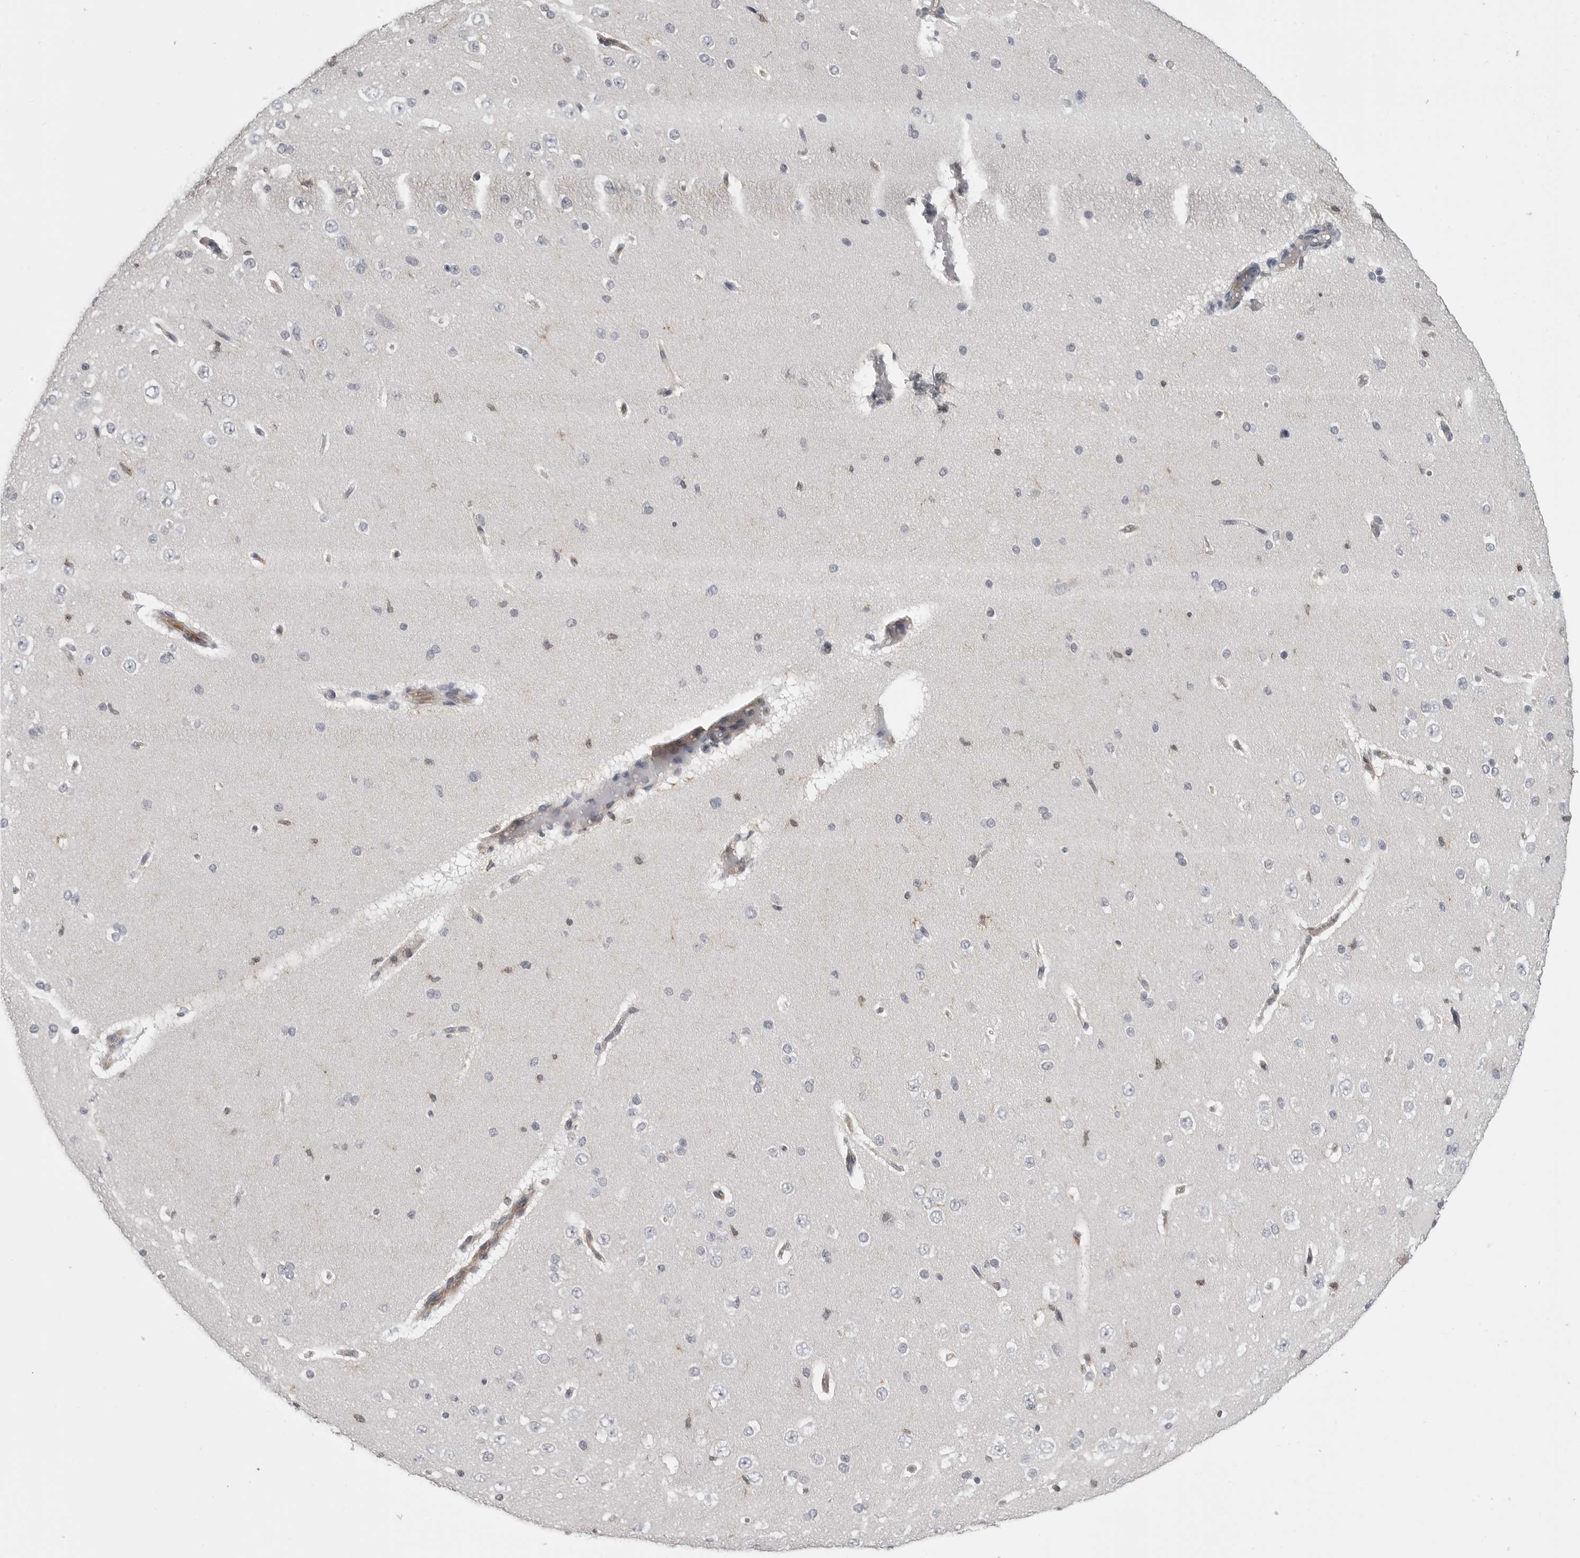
{"staining": {"intensity": "moderate", "quantity": ">75%", "location": "cytoplasmic/membranous"}, "tissue": "cerebral cortex", "cell_type": "Endothelial cells", "image_type": "normal", "snomed": [{"axis": "morphology", "description": "Normal tissue, NOS"}, {"axis": "morphology", "description": "Developmental malformation"}, {"axis": "topography", "description": "Cerebral cortex"}], "caption": "DAB (3,3'-diaminobenzidine) immunohistochemical staining of benign human cerebral cortex reveals moderate cytoplasmic/membranous protein positivity in approximately >75% of endothelial cells.", "gene": "IFNGR1", "patient": {"sex": "female", "age": 30}}